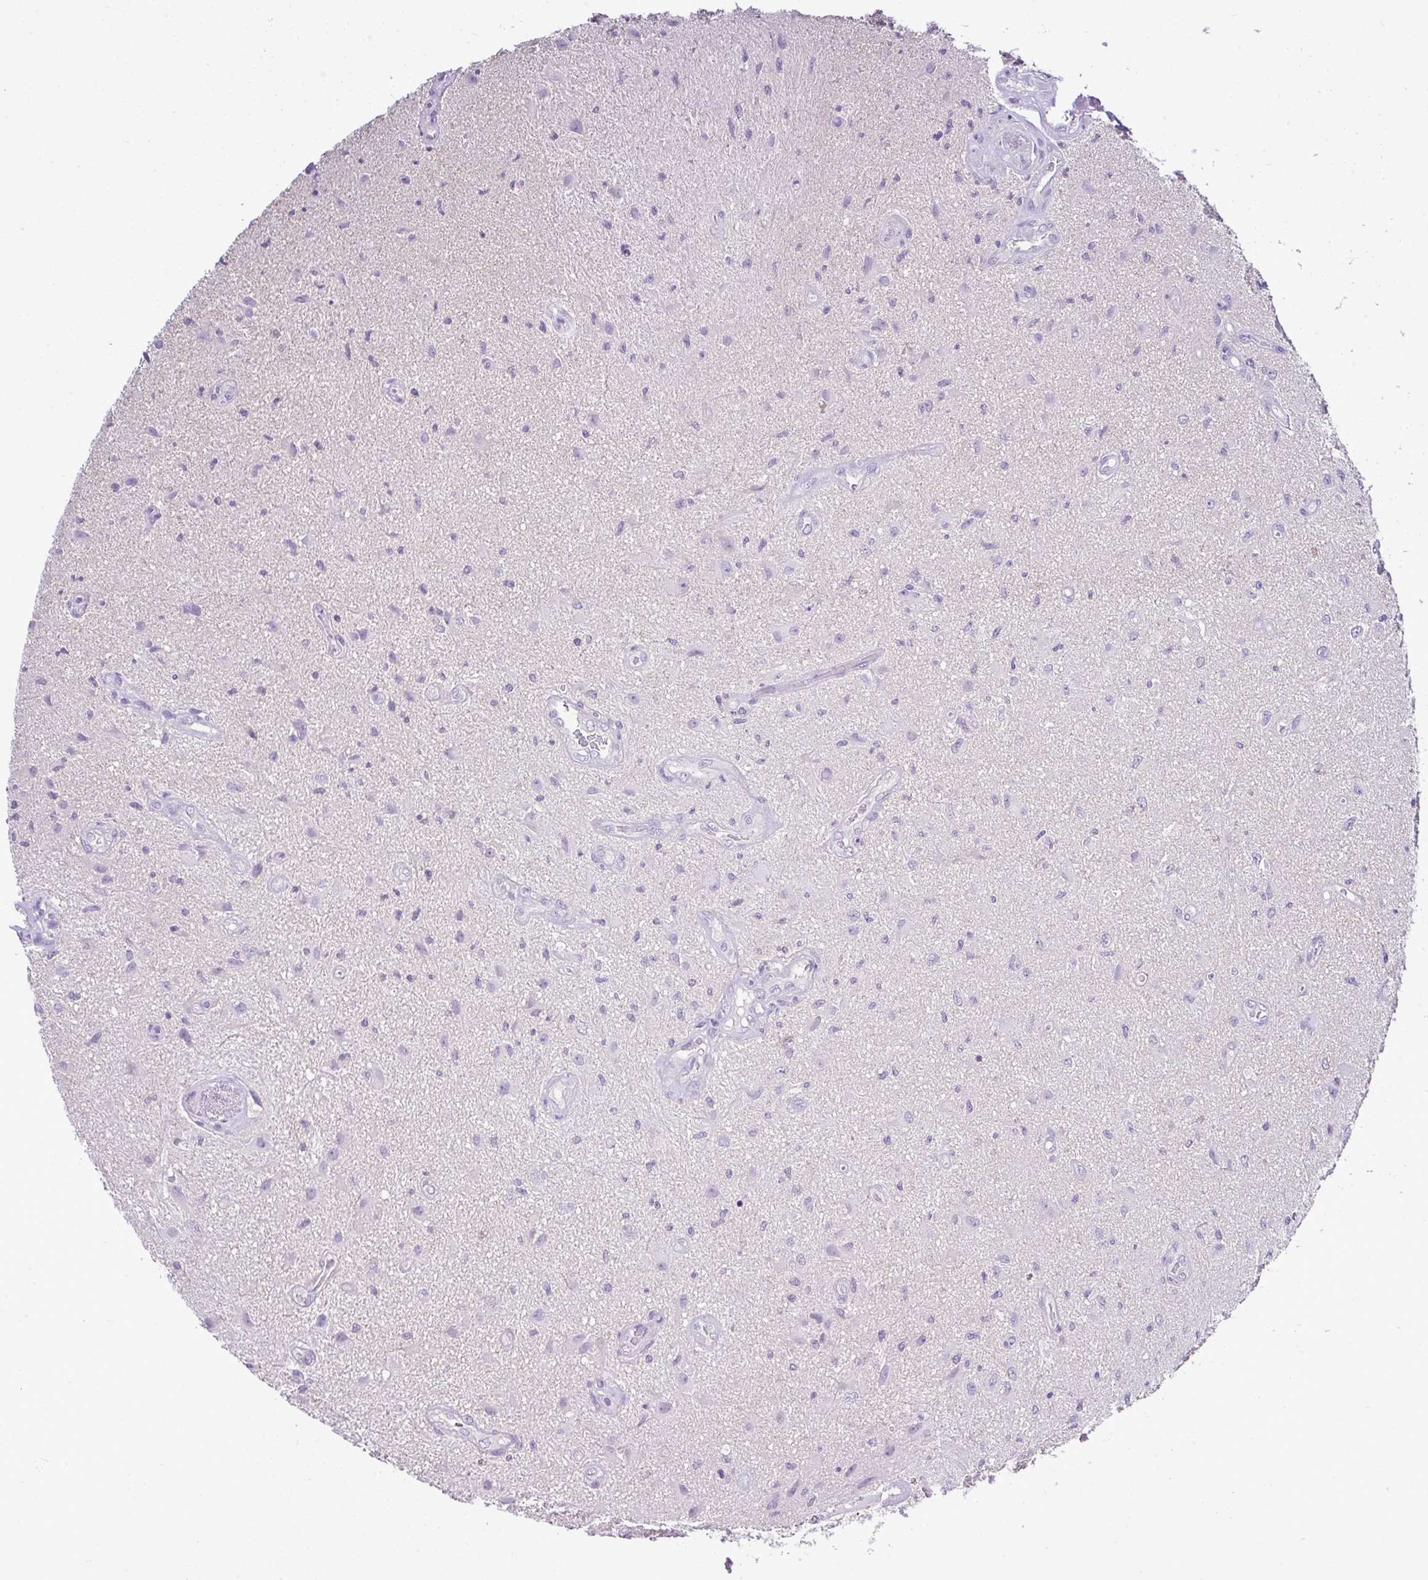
{"staining": {"intensity": "negative", "quantity": "none", "location": "none"}, "tissue": "glioma", "cell_type": "Tumor cells", "image_type": "cancer", "snomed": [{"axis": "morphology", "description": "Glioma, malignant, High grade"}, {"axis": "topography", "description": "Brain"}], "caption": "Human glioma stained for a protein using immunohistochemistry exhibits no positivity in tumor cells.", "gene": "CTU1", "patient": {"sex": "male", "age": 67}}